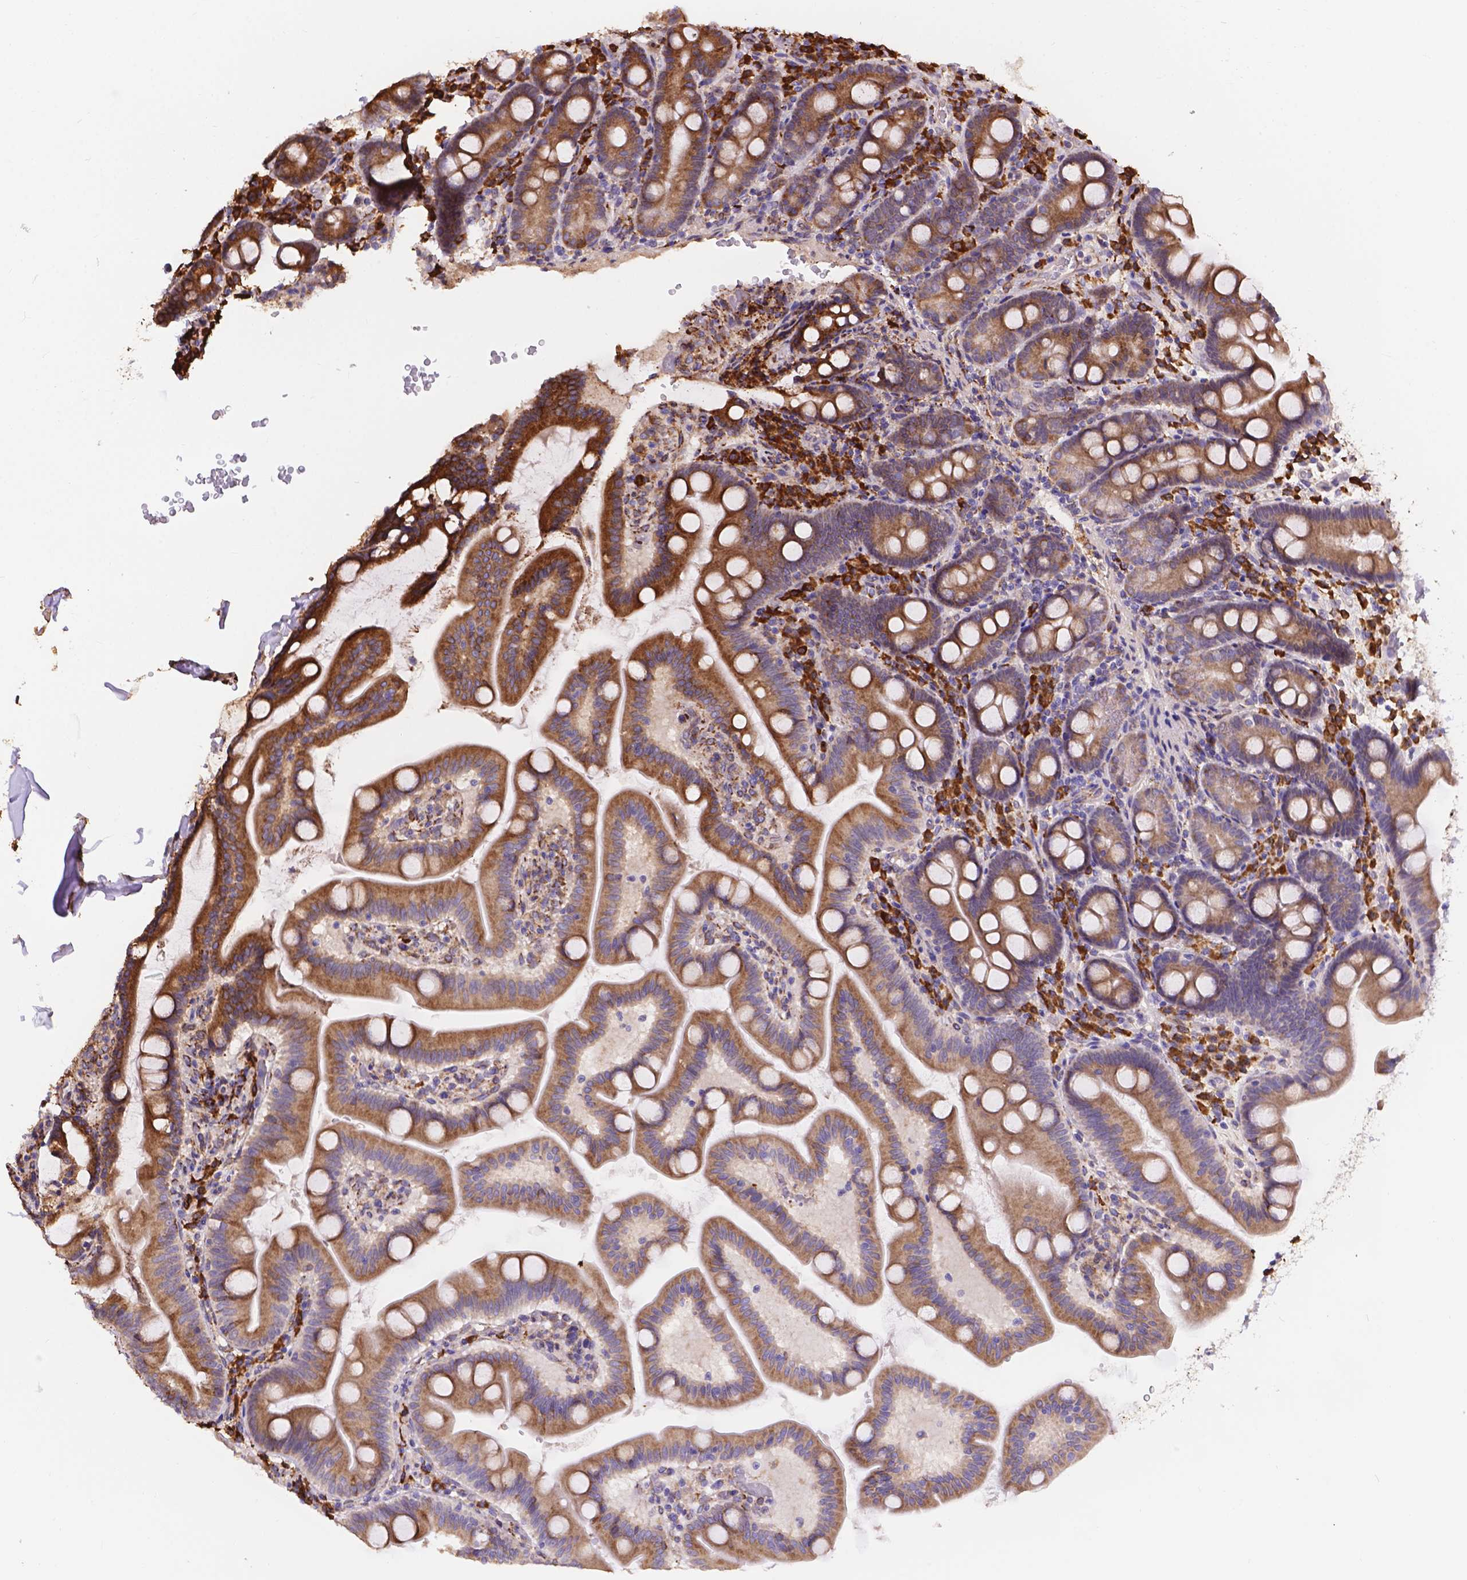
{"staining": {"intensity": "moderate", "quantity": ">75%", "location": "cytoplasmic/membranous"}, "tissue": "duodenum", "cell_type": "Glandular cells", "image_type": "normal", "snomed": [{"axis": "morphology", "description": "Normal tissue, NOS"}, {"axis": "topography", "description": "Duodenum"}], "caption": "Protein expression by immunohistochemistry (IHC) exhibits moderate cytoplasmic/membranous expression in approximately >75% of glandular cells in normal duodenum.", "gene": "IPO11", "patient": {"sex": "male", "age": 59}}